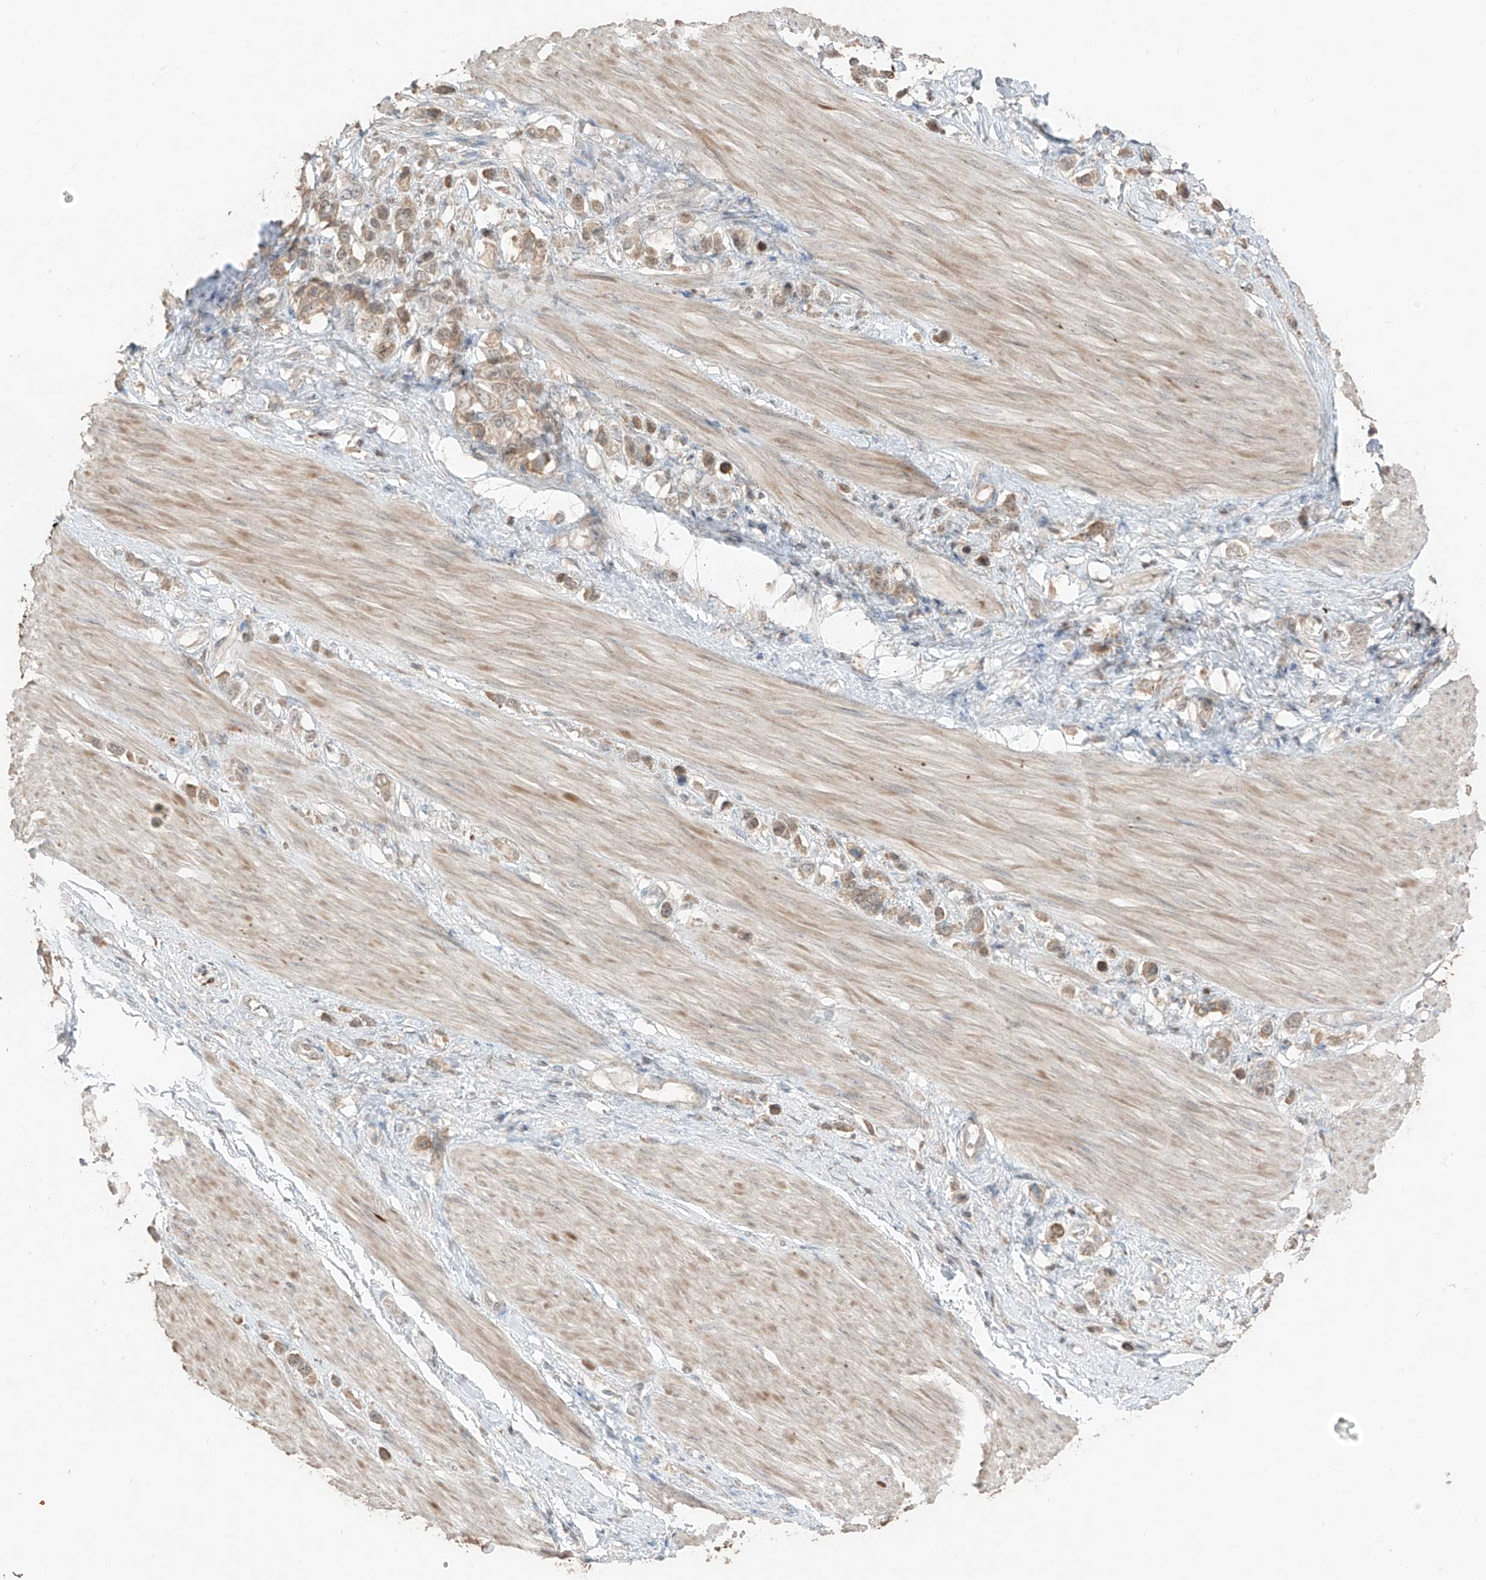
{"staining": {"intensity": "weak", "quantity": ">75%", "location": "cytoplasmic/membranous"}, "tissue": "stomach cancer", "cell_type": "Tumor cells", "image_type": "cancer", "snomed": [{"axis": "morphology", "description": "Adenocarcinoma, NOS"}, {"axis": "topography", "description": "Stomach"}], "caption": "High-power microscopy captured an immunohistochemistry (IHC) photomicrograph of stomach cancer, revealing weak cytoplasmic/membranous staining in approximately >75% of tumor cells.", "gene": "COLGALT2", "patient": {"sex": "female", "age": 65}}